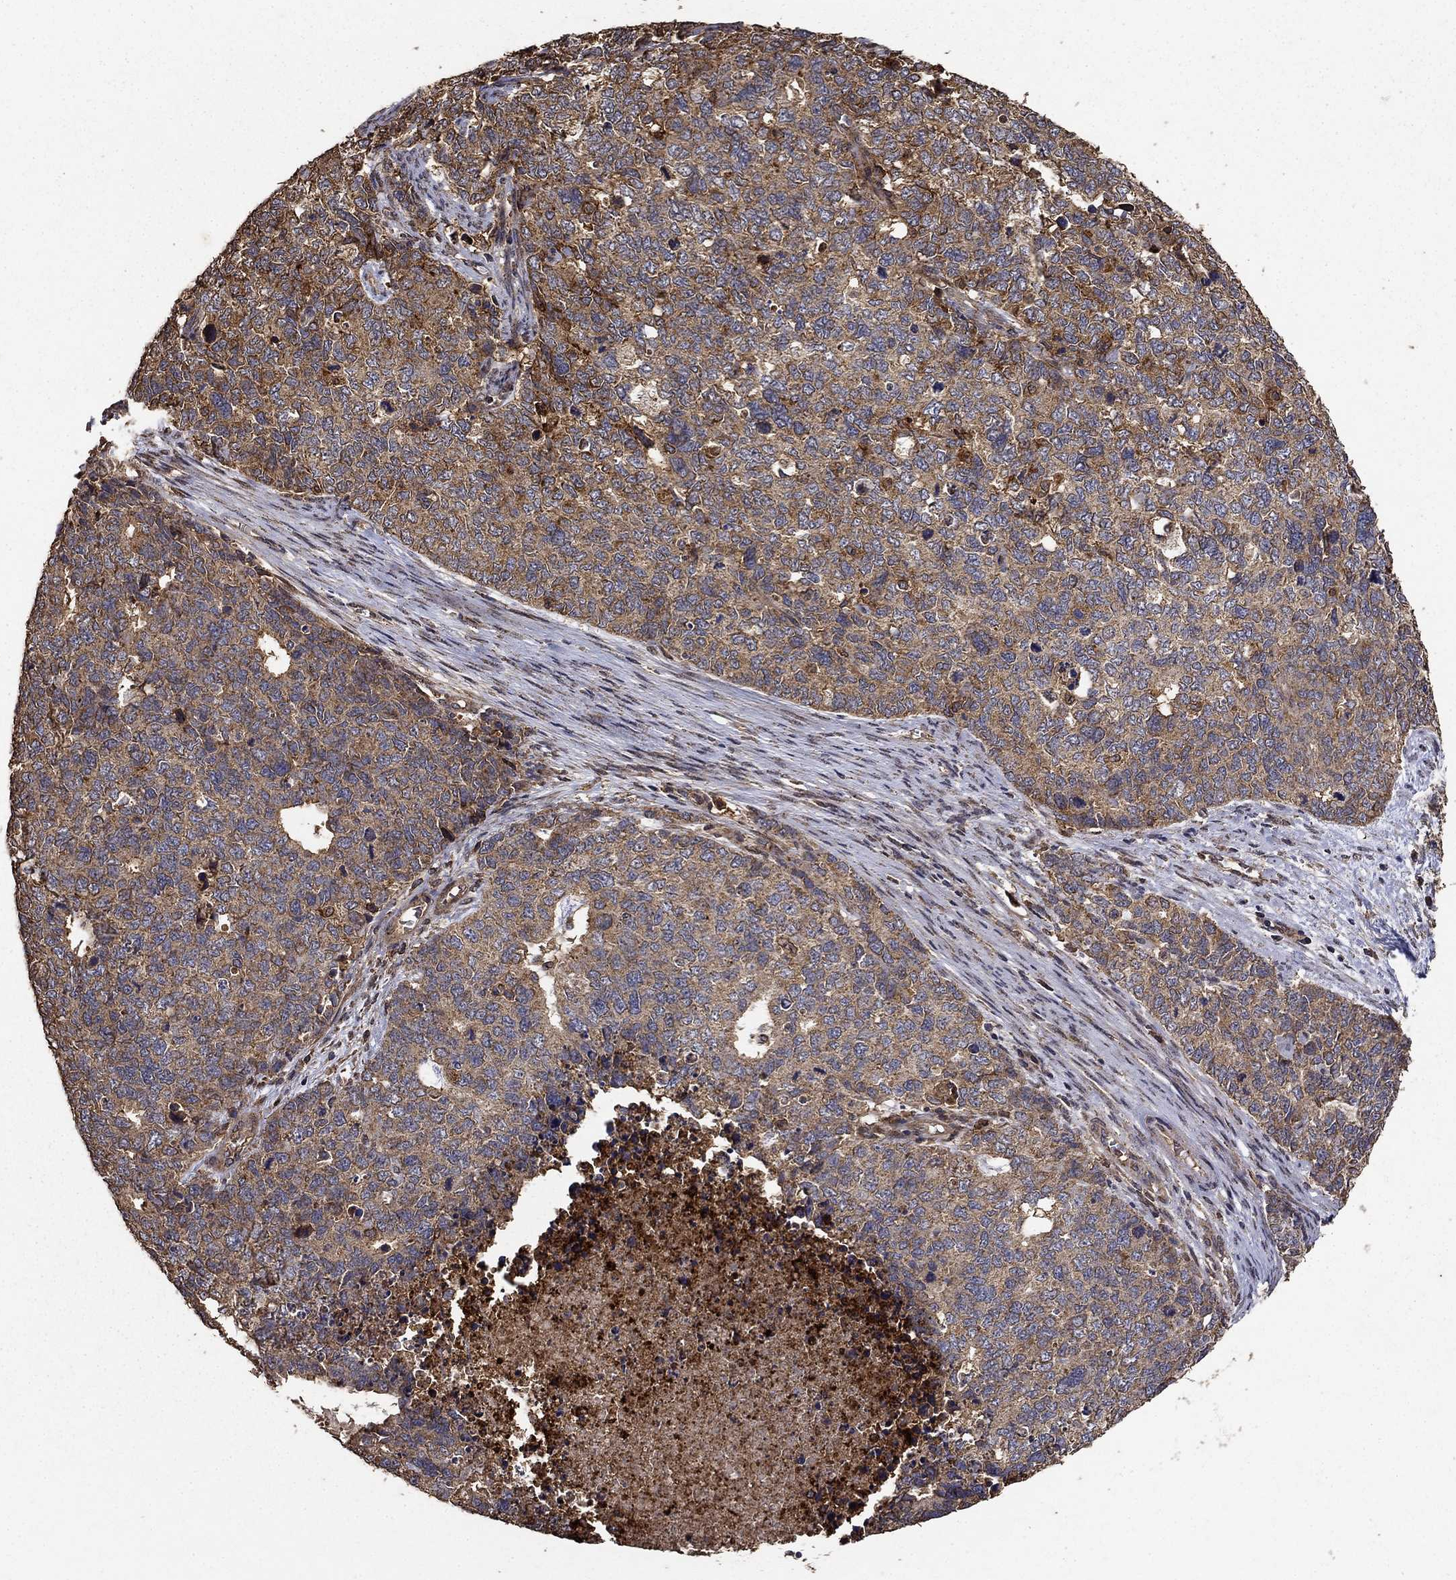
{"staining": {"intensity": "moderate", "quantity": ">75%", "location": "cytoplasmic/membranous"}, "tissue": "cervical cancer", "cell_type": "Tumor cells", "image_type": "cancer", "snomed": [{"axis": "morphology", "description": "Squamous cell carcinoma, NOS"}, {"axis": "topography", "description": "Cervix"}], "caption": "Brown immunohistochemical staining in squamous cell carcinoma (cervical) reveals moderate cytoplasmic/membranous staining in about >75% of tumor cells.", "gene": "IFRD1", "patient": {"sex": "female", "age": 63}}